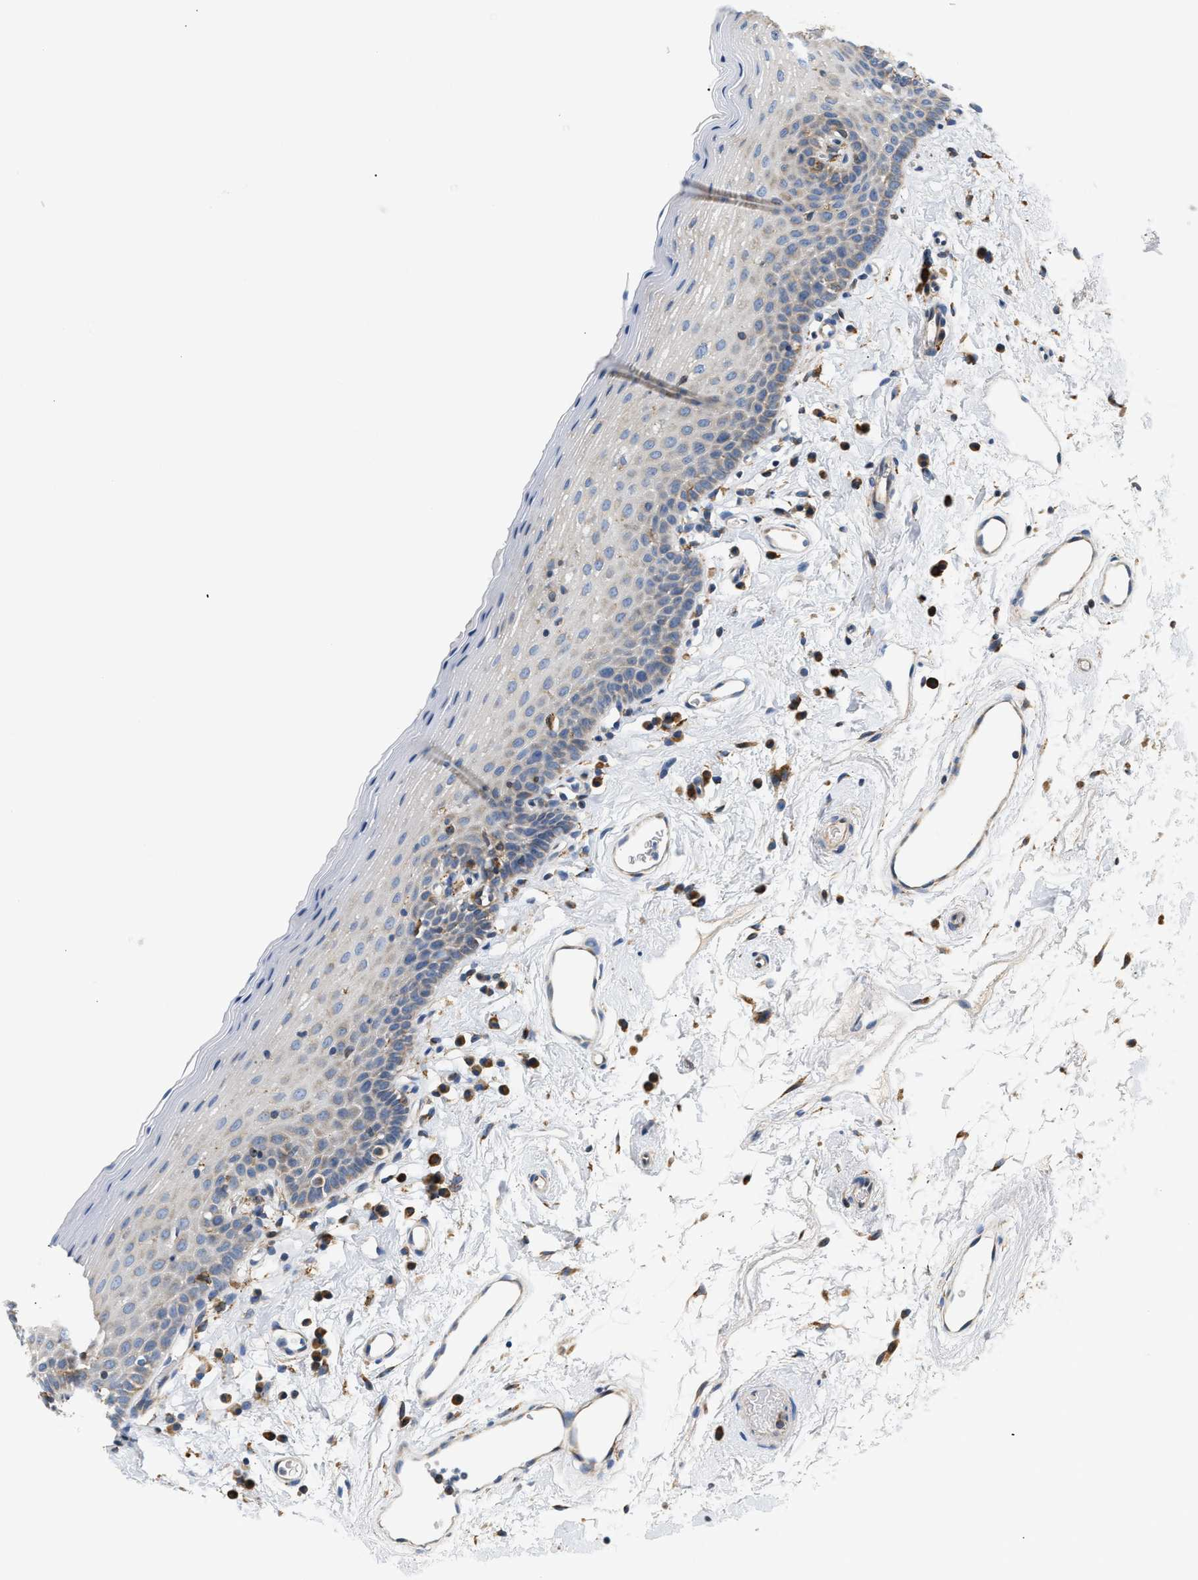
{"staining": {"intensity": "weak", "quantity": "<25%", "location": "cytoplasmic/membranous"}, "tissue": "oral mucosa", "cell_type": "Squamous epithelial cells", "image_type": "normal", "snomed": [{"axis": "morphology", "description": "Normal tissue, NOS"}, {"axis": "topography", "description": "Oral tissue"}], "caption": "Oral mucosa stained for a protein using immunohistochemistry (IHC) displays no staining squamous epithelial cells.", "gene": "HDHD3", "patient": {"sex": "male", "age": 66}}